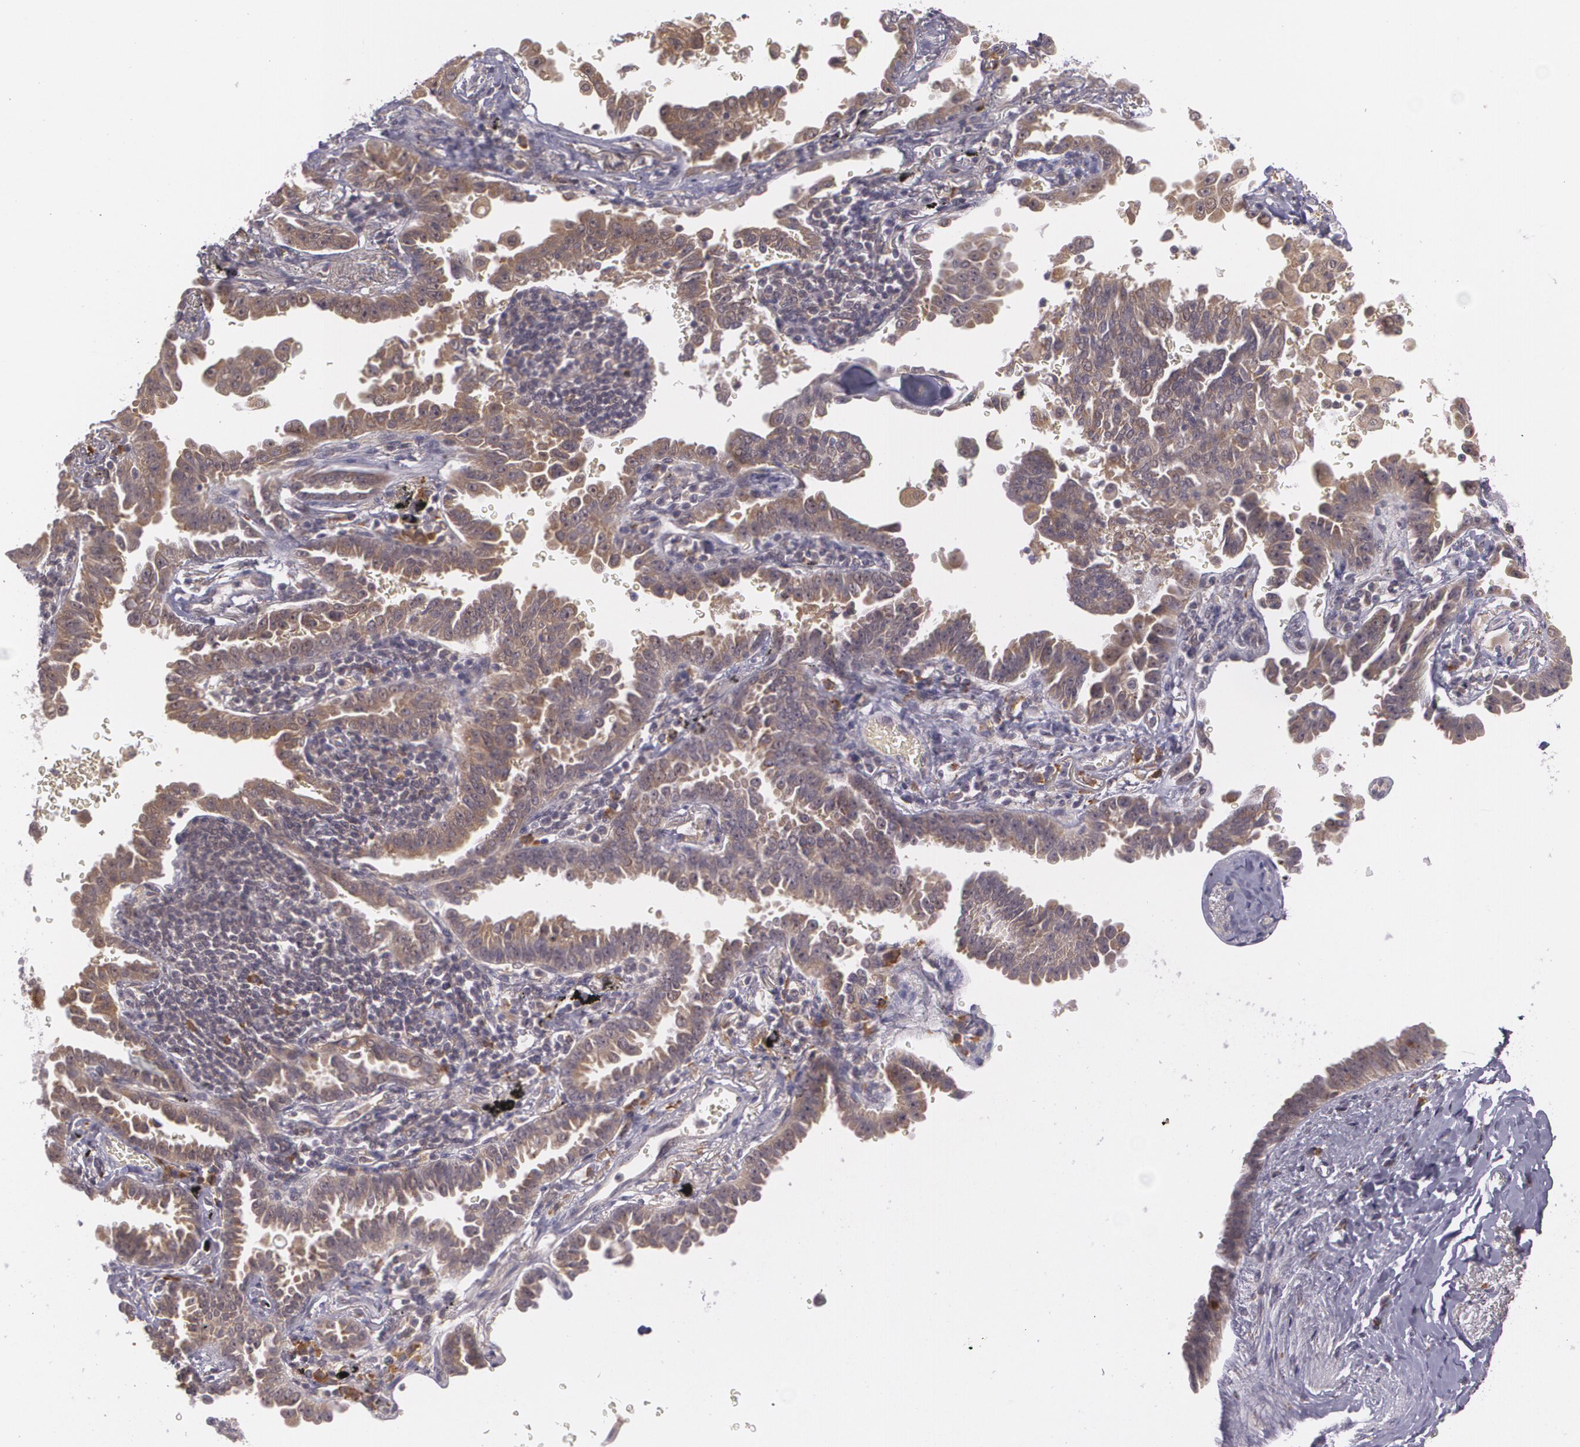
{"staining": {"intensity": "weak", "quantity": ">75%", "location": "cytoplasmic/membranous"}, "tissue": "lung cancer", "cell_type": "Tumor cells", "image_type": "cancer", "snomed": [{"axis": "morphology", "description": "Adenocarcinoma, NOS"}, {"axis": "topography", "description": "Lung"}], "caption": "DAB (3,3'-diaminobenzidine) immunohistochemical staining of lung adenocarcinoma displays weak cytoplasmic/membranous protein expression in approximately >75% of tumor cells. The protein is stained brown, and the nuclei are stained in blue (DAB (3,3'-diaminobenzidine) IHC with brightfield microscopy, high magnification).", "gene": "CCL17", "patient": {"sex": "female", "age": 64}}